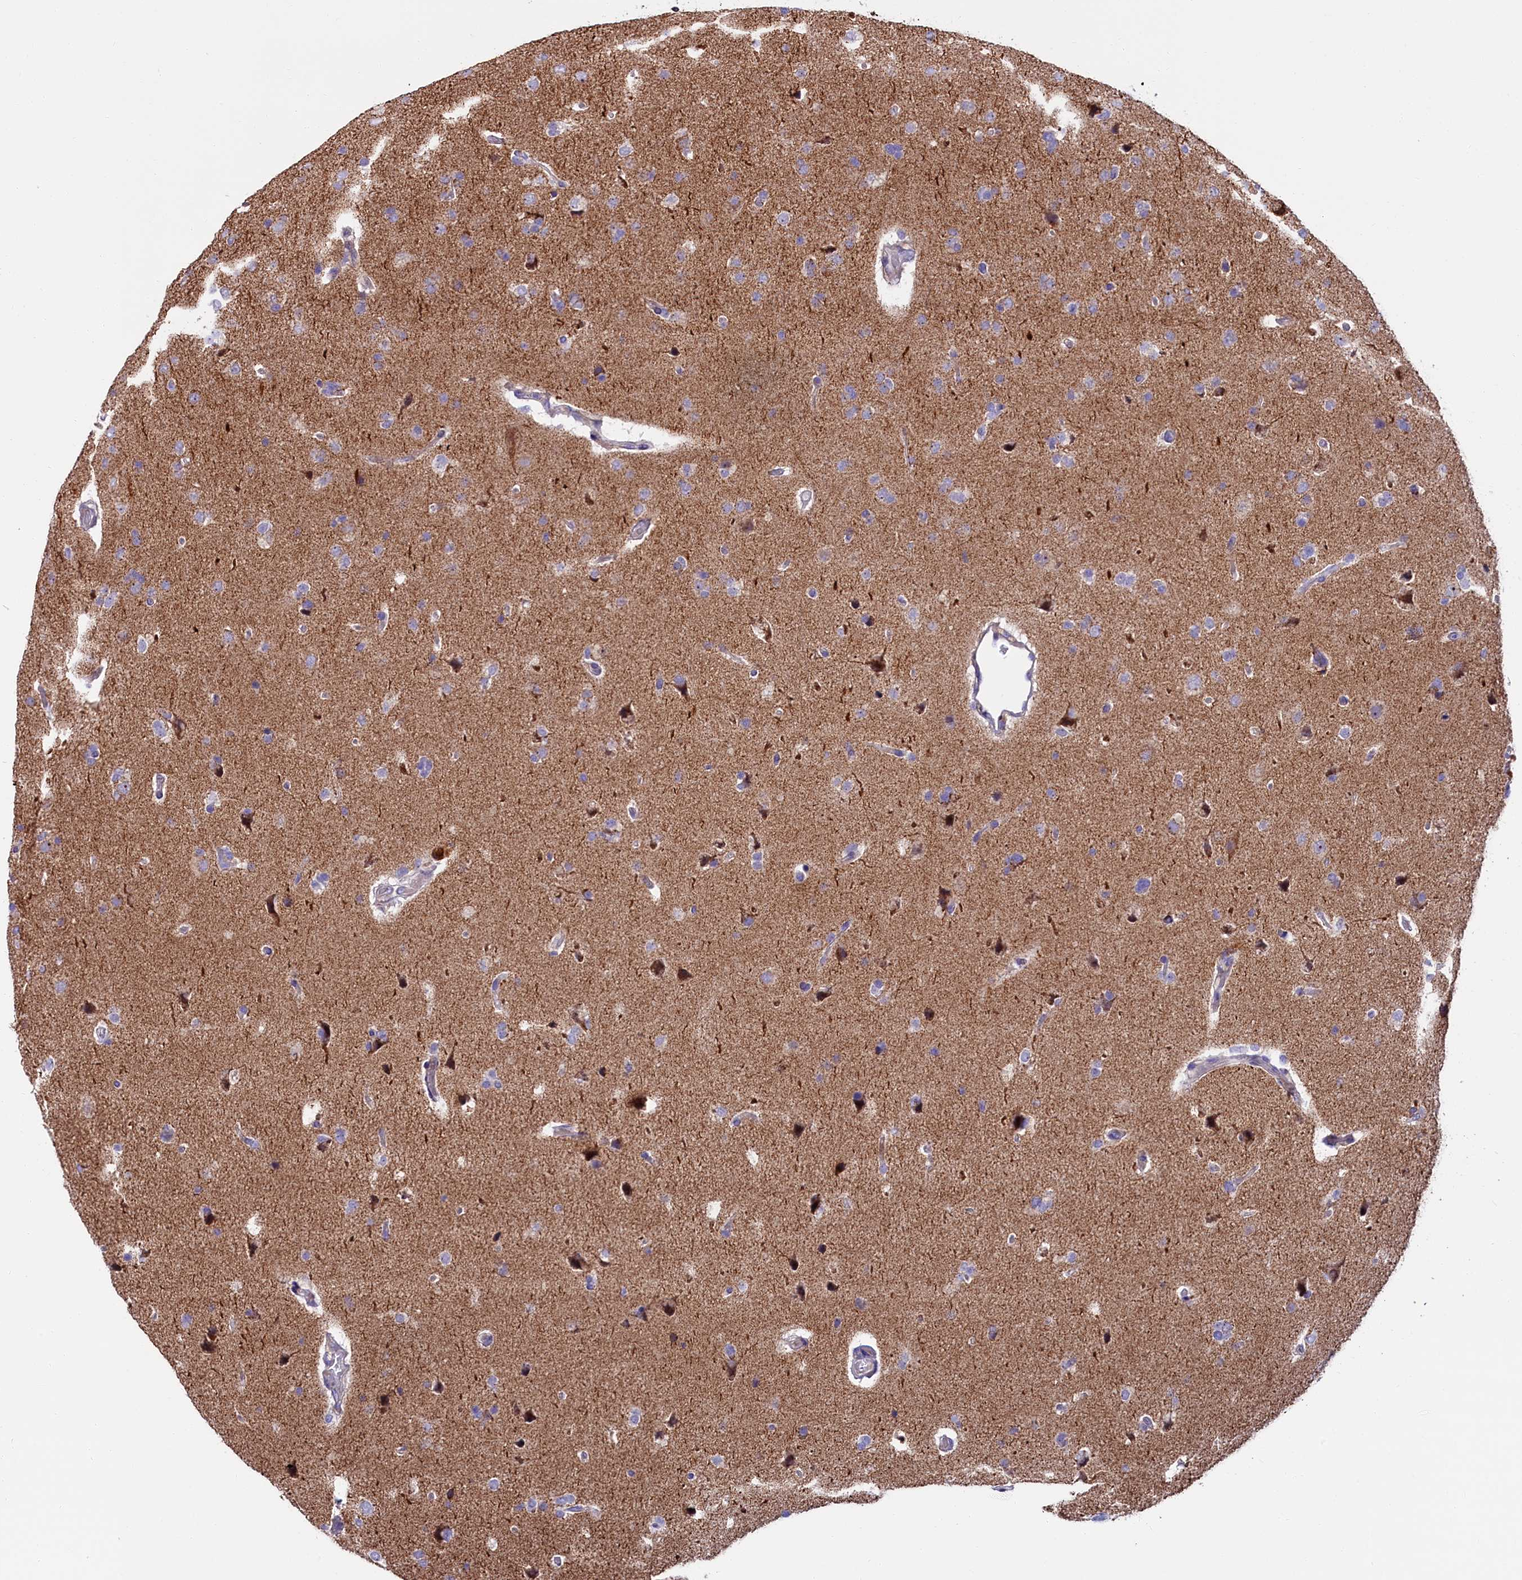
{"staining": {"intensity": "negative", "quantity": "none", "location": "none"}, "tissue": "glioma", "cell_type": "Tumor cells", "image_type": "cancer", "snomed": [{"axis": "morphology", "description": "Glioma, malignant, High grade"}, {"axis": "topography", "description": "Brain"}], "caption": "Immunohistochemistry of malignant high-grade glioma displays no staining in tumor cells.", "gene": "IL20RA", "patient": {"sex": "male", "age": 72}}